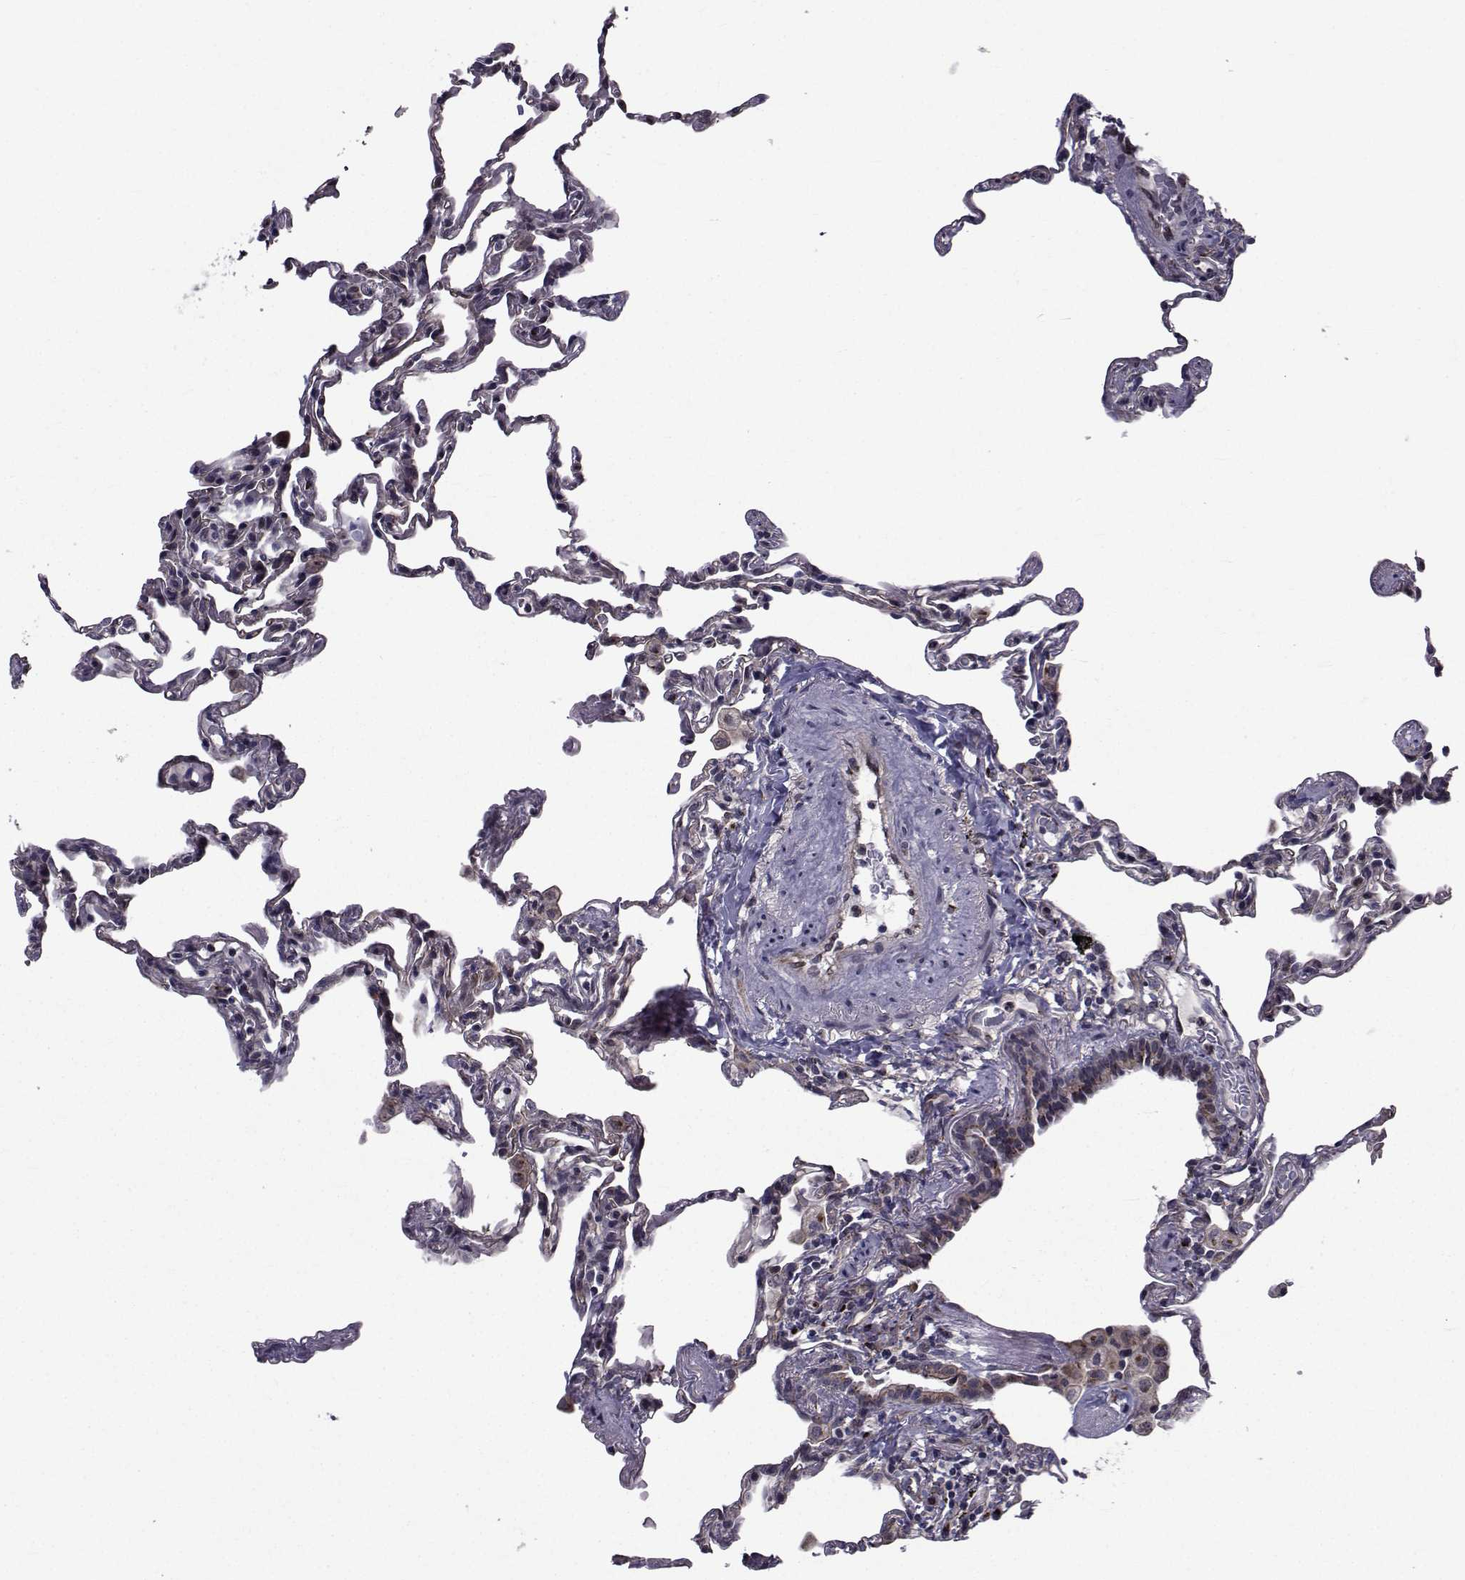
{"staining": {"intensity": "weak", "quantity": "25%-75%", "location": "cytoplasmic/membranous"}, "tissue": "lung", "cell_type": "Alveolar cells", "image_type": "normal", "snomed": [{"axis": "morphology", "description": "Normal tissue, NOS"}, {"axis": "topography", "description": "Lung"}], "caption": "Brown immunohistochemical staining in unremarkable lung shows weak cytoplasmic/membranous staining in approximately 25%-75% of alveolar cells.", "gene": "ATP6V1C2", "patient": {"sex": "female", "age": 57}}